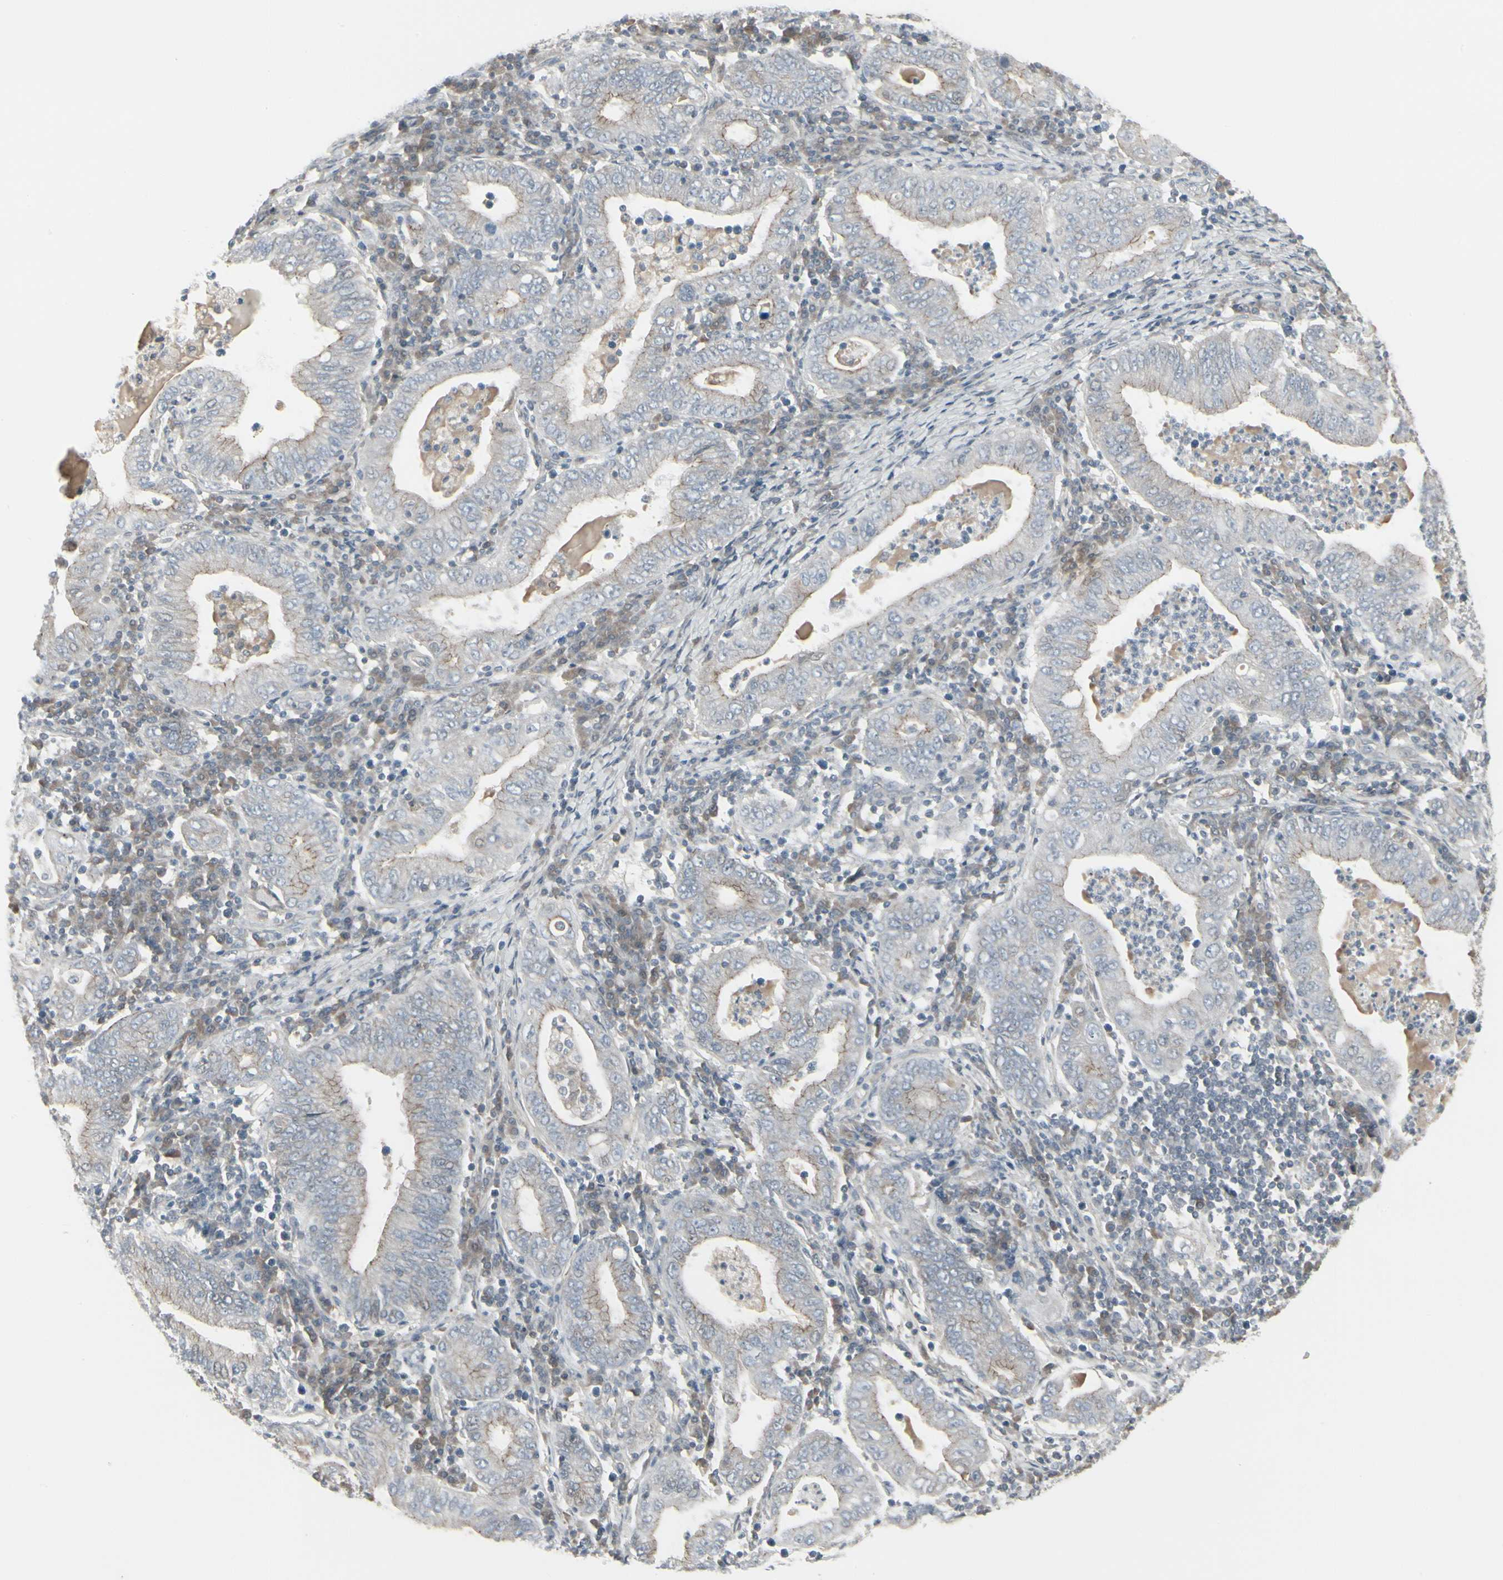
{"staining": {"intensity": "negative", "quantity": "none", "location": "none"}, "tissue": "stomach cancer", "cell_type": "Tumor cells", "image_type": "cancer", "snomed": [{"axis": "morphology", "description": "Normal tissue, NOS"}, {"axis": "morphology", "description": "Adenocarcinoma, NOS"}, {"axis": "topography", "description": "Esophagus"}, {"axis": "topography", "description": "Stomach, upper"}, {"axis": "topography", "description": "Peripheral nerve tissue"}], "caption": "Tumor cells are negative for brown protein staining in stomach adenocarcinoma.", "gene": "EPS15", "patient": {"sex": "male", "age": 62}}